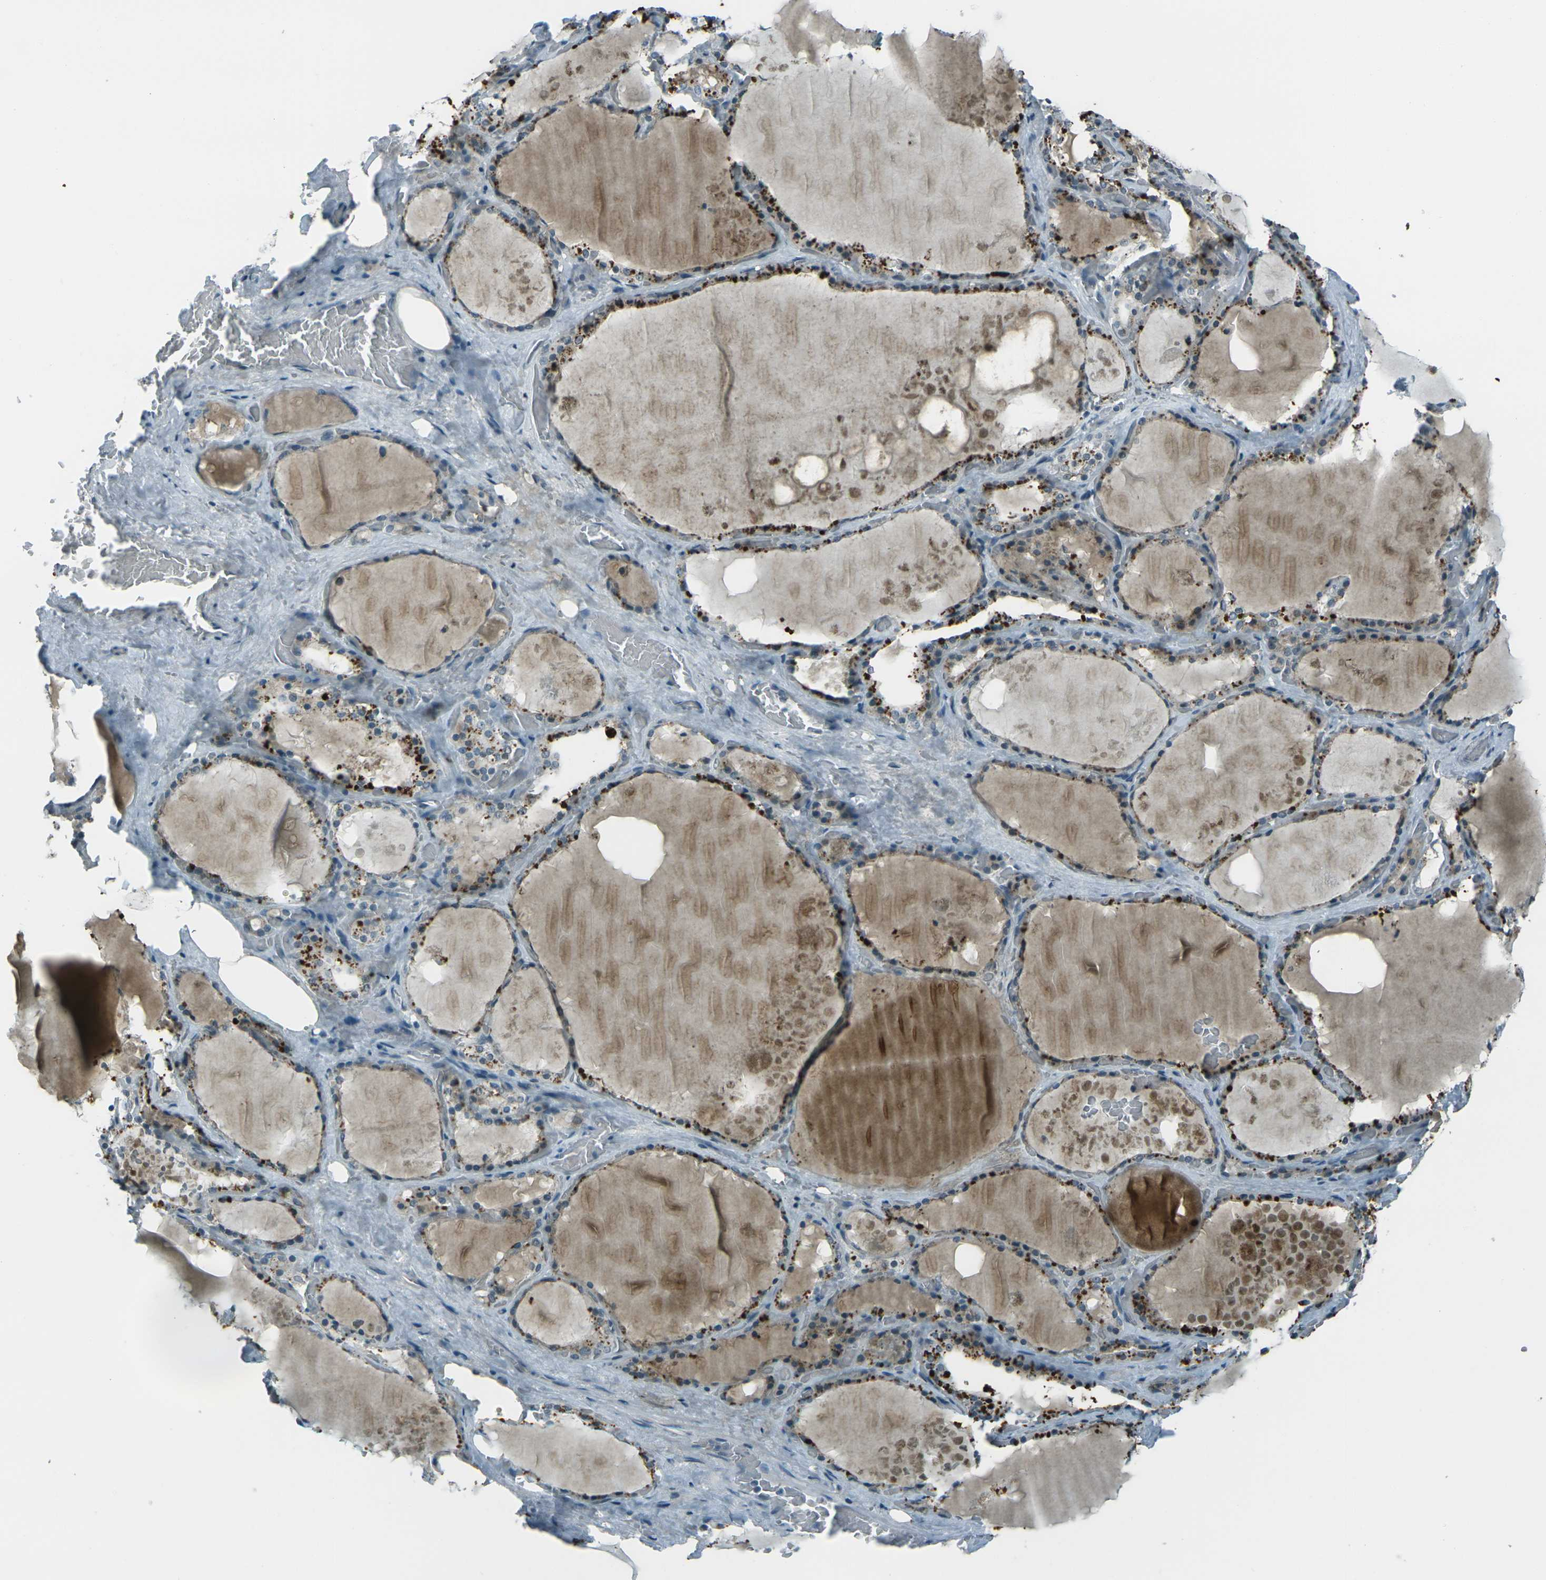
{"staining": {"intensity": "strong", "quantity": ">75%", "location": "cytoplasmic/membranous"}, "tissue": "thyroid gland", "cell_type": "Glandular cells", "image_type": "normal", "snomed": [{"axis": "morphology", "description": "Normal tissue, NOS"}, {"axis": "topography", "description": "Thyroid gland"}], "caption": "Thyroid gland stained with immunohistochemistry demonstrates strong cytoplasmic/membranous positivity in about >75% of glandular cells. (brown staining indicates protein expression, while blue staining denotes nuclei).", "gene": "GPR19", "patient": {"sex": "male", "age": 61}}